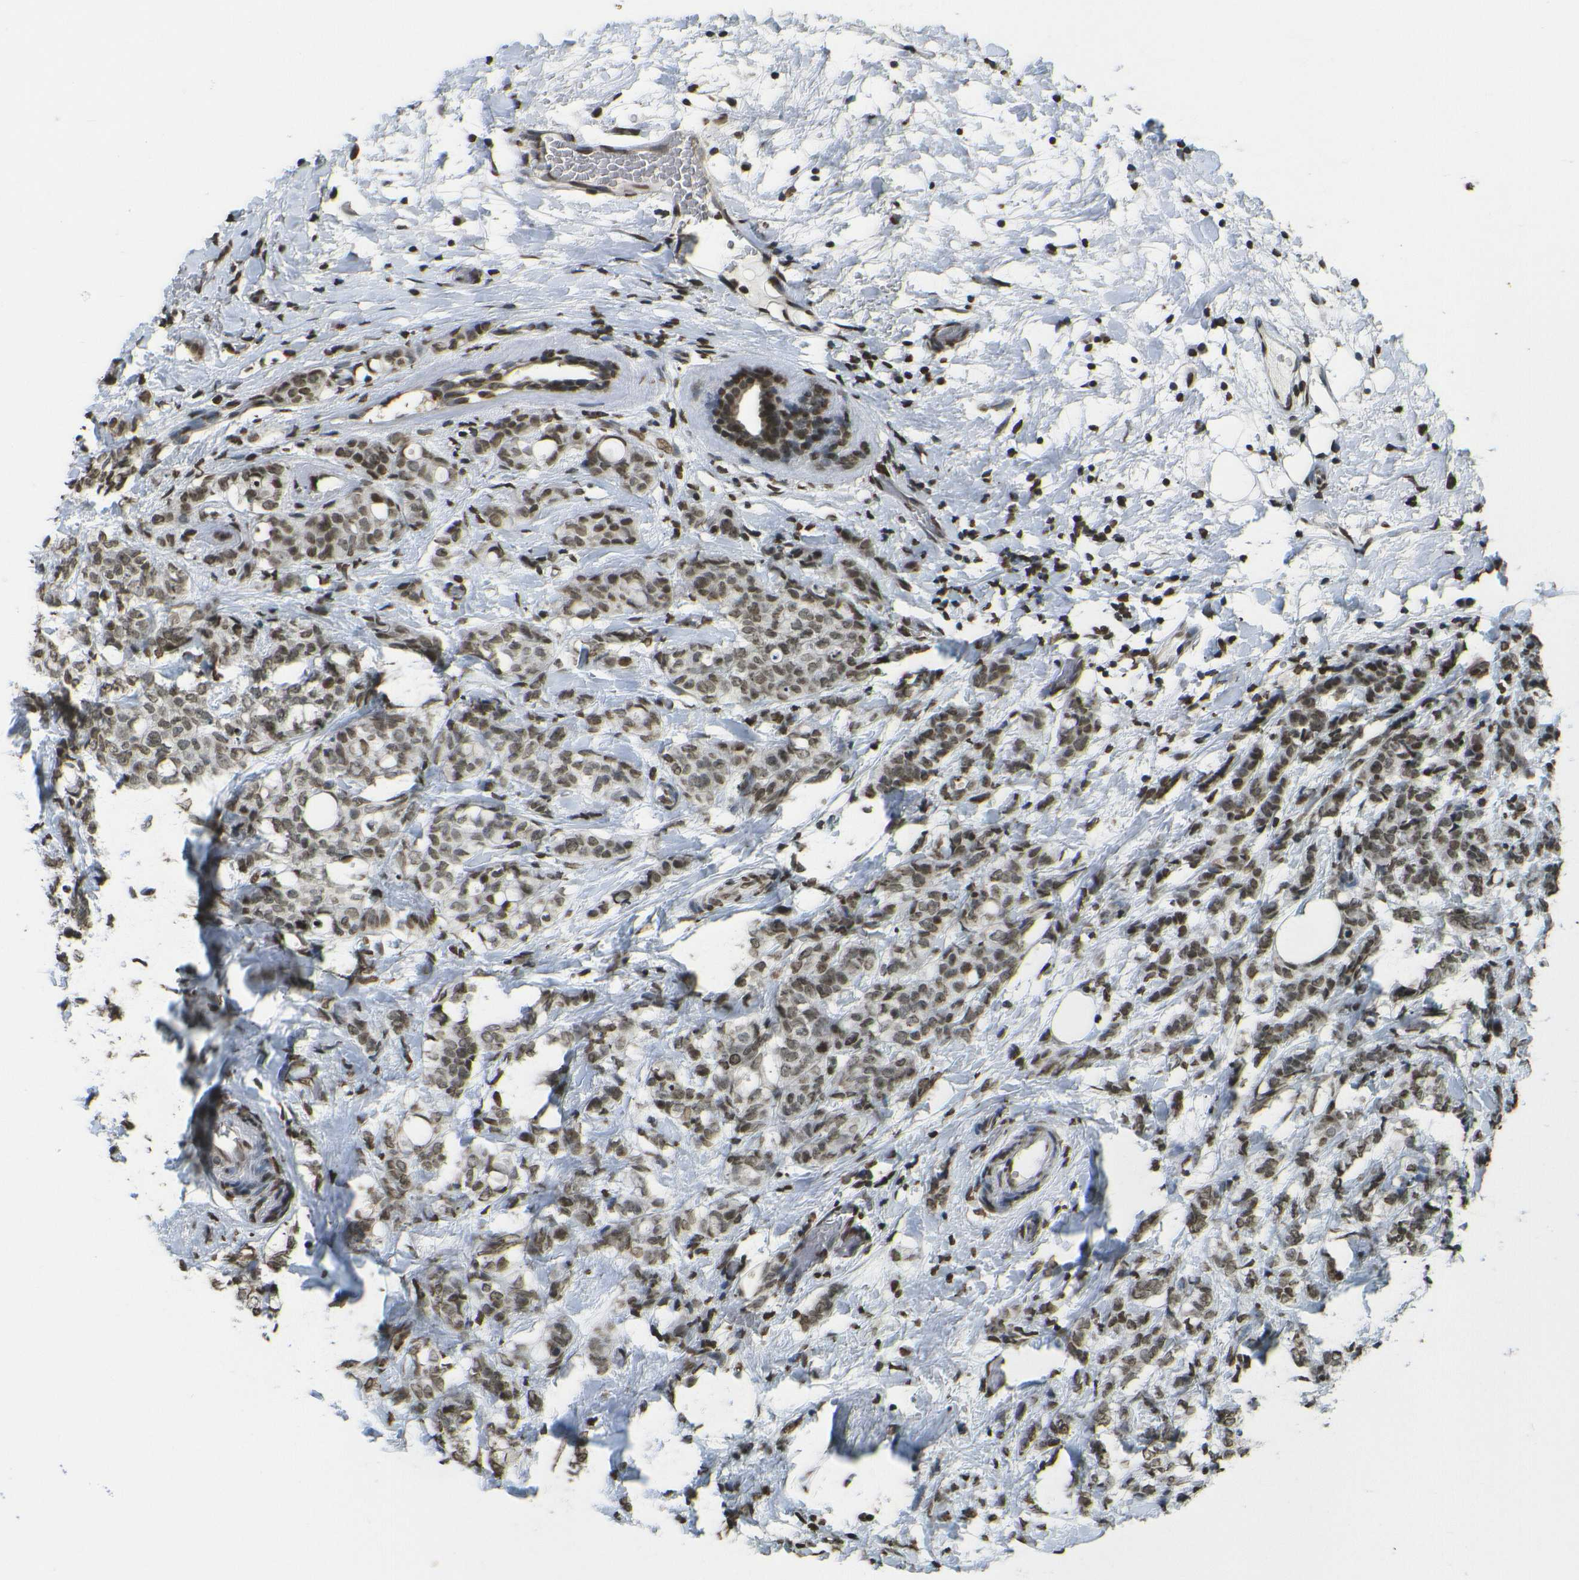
{"staining": {"intensity": "moderate", "quantity": ">75%", "location": "nuclear"}, "tissue": "breast cancer", "cell_type": "Tumor cells", "image_type": "cancer", "snomed": [{"axis": "morphology", "description": "Lobular carcinoma"}, {"axis": "topography", "description": "Breast"}], "caption": "Protein staining of breast cancer tissue displays moderate nuclear positivity in about >75% of tumor cells.", "gene": "H4C16", "patient": {"sex": "female", "age": 60}}